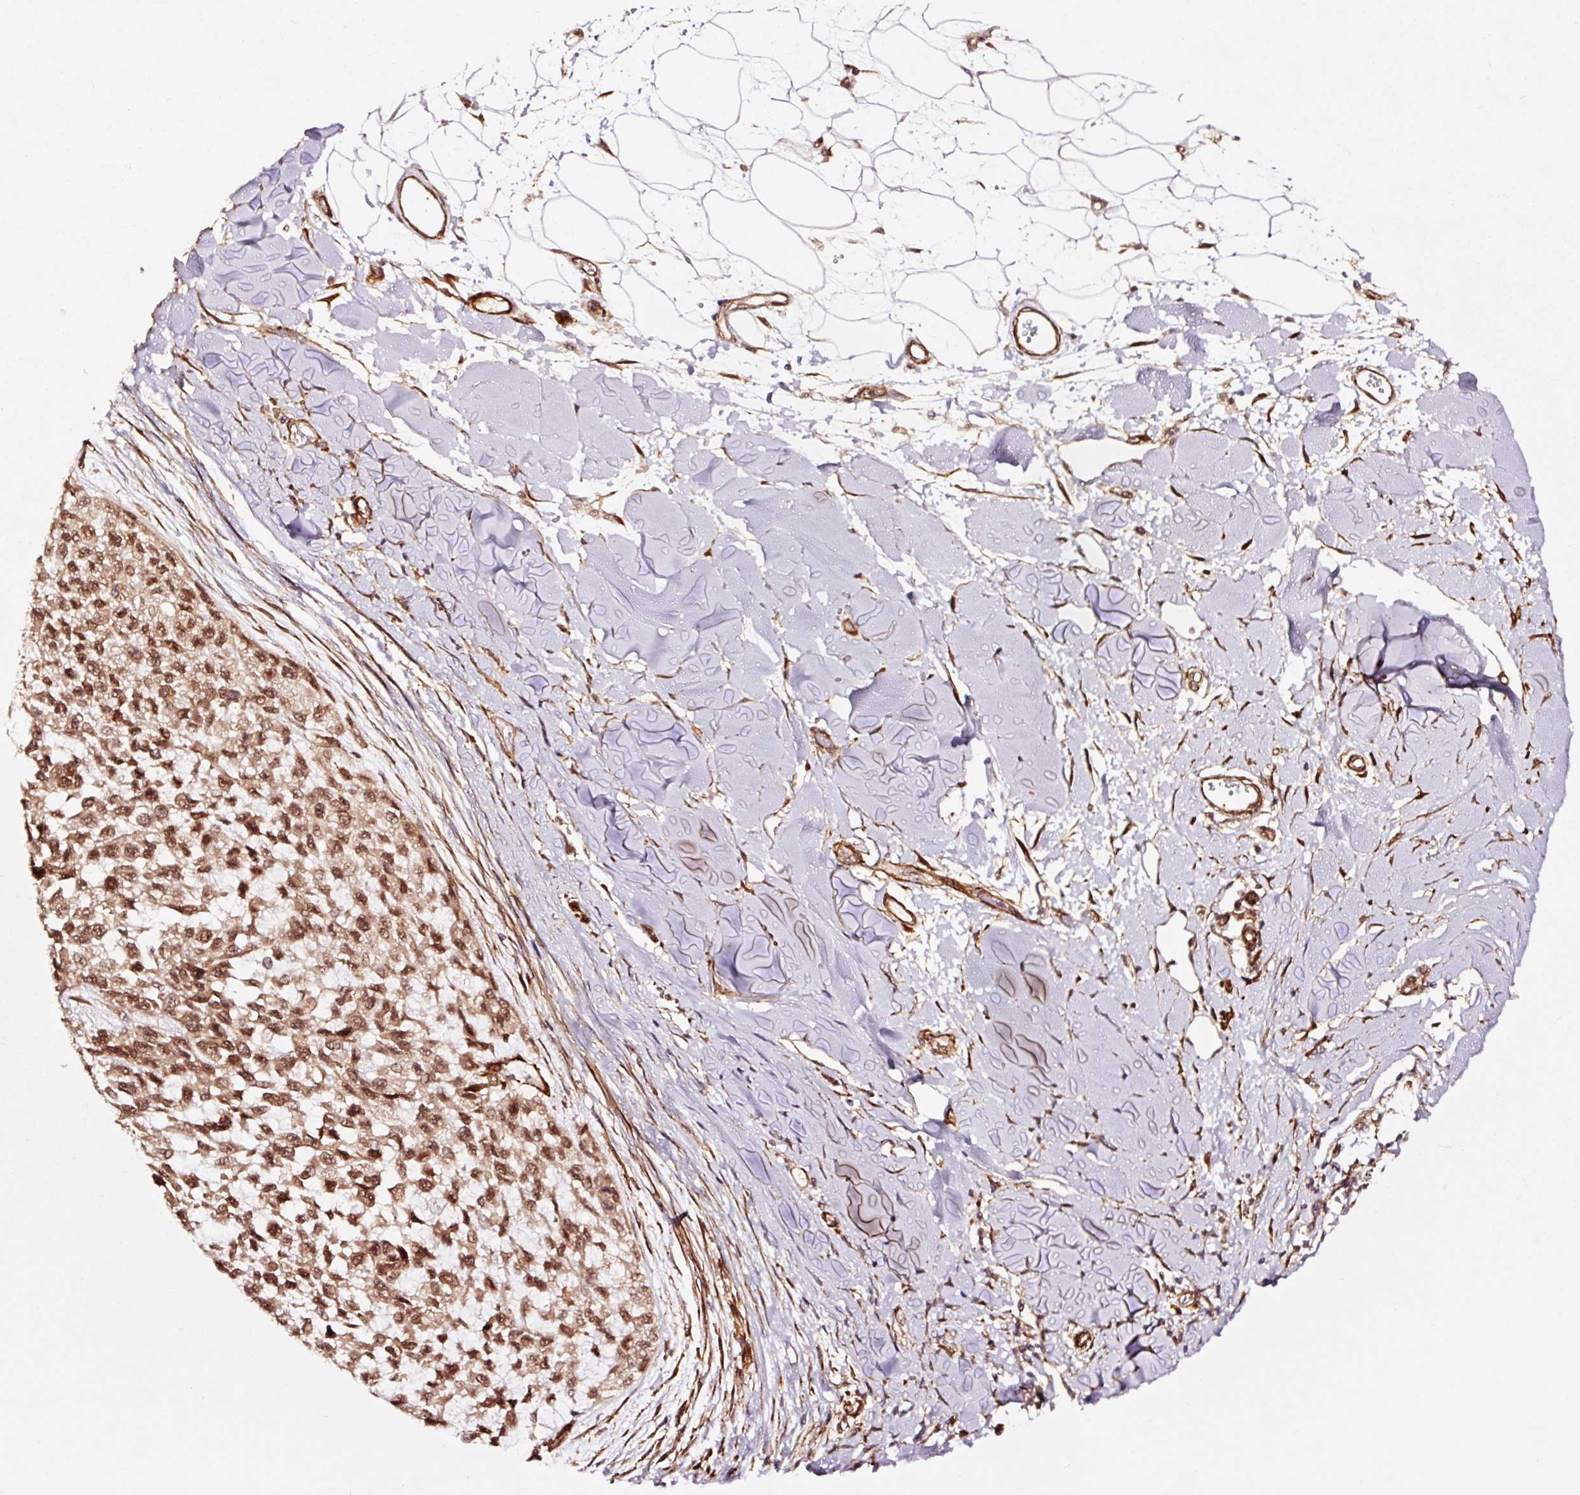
{"staining": {"intensity": "strong", "quantity": ">75%", "location": "nuclear"}, "tissue": "melanoma", "cell_type": "Tumor cells", "image_type": "cancer", "snomed": [{"axis": "morphology", "description": "Malignant melanoma, NOS"}, {"axis": "topography", "description": "Skin"}], "caption": "Protein expression by IHC displays strong nuclear expression in about >75% of tumor cells in malignant melanoma.", "gene": "TPM1", "patient": {"sex": "male", "age": 62}}